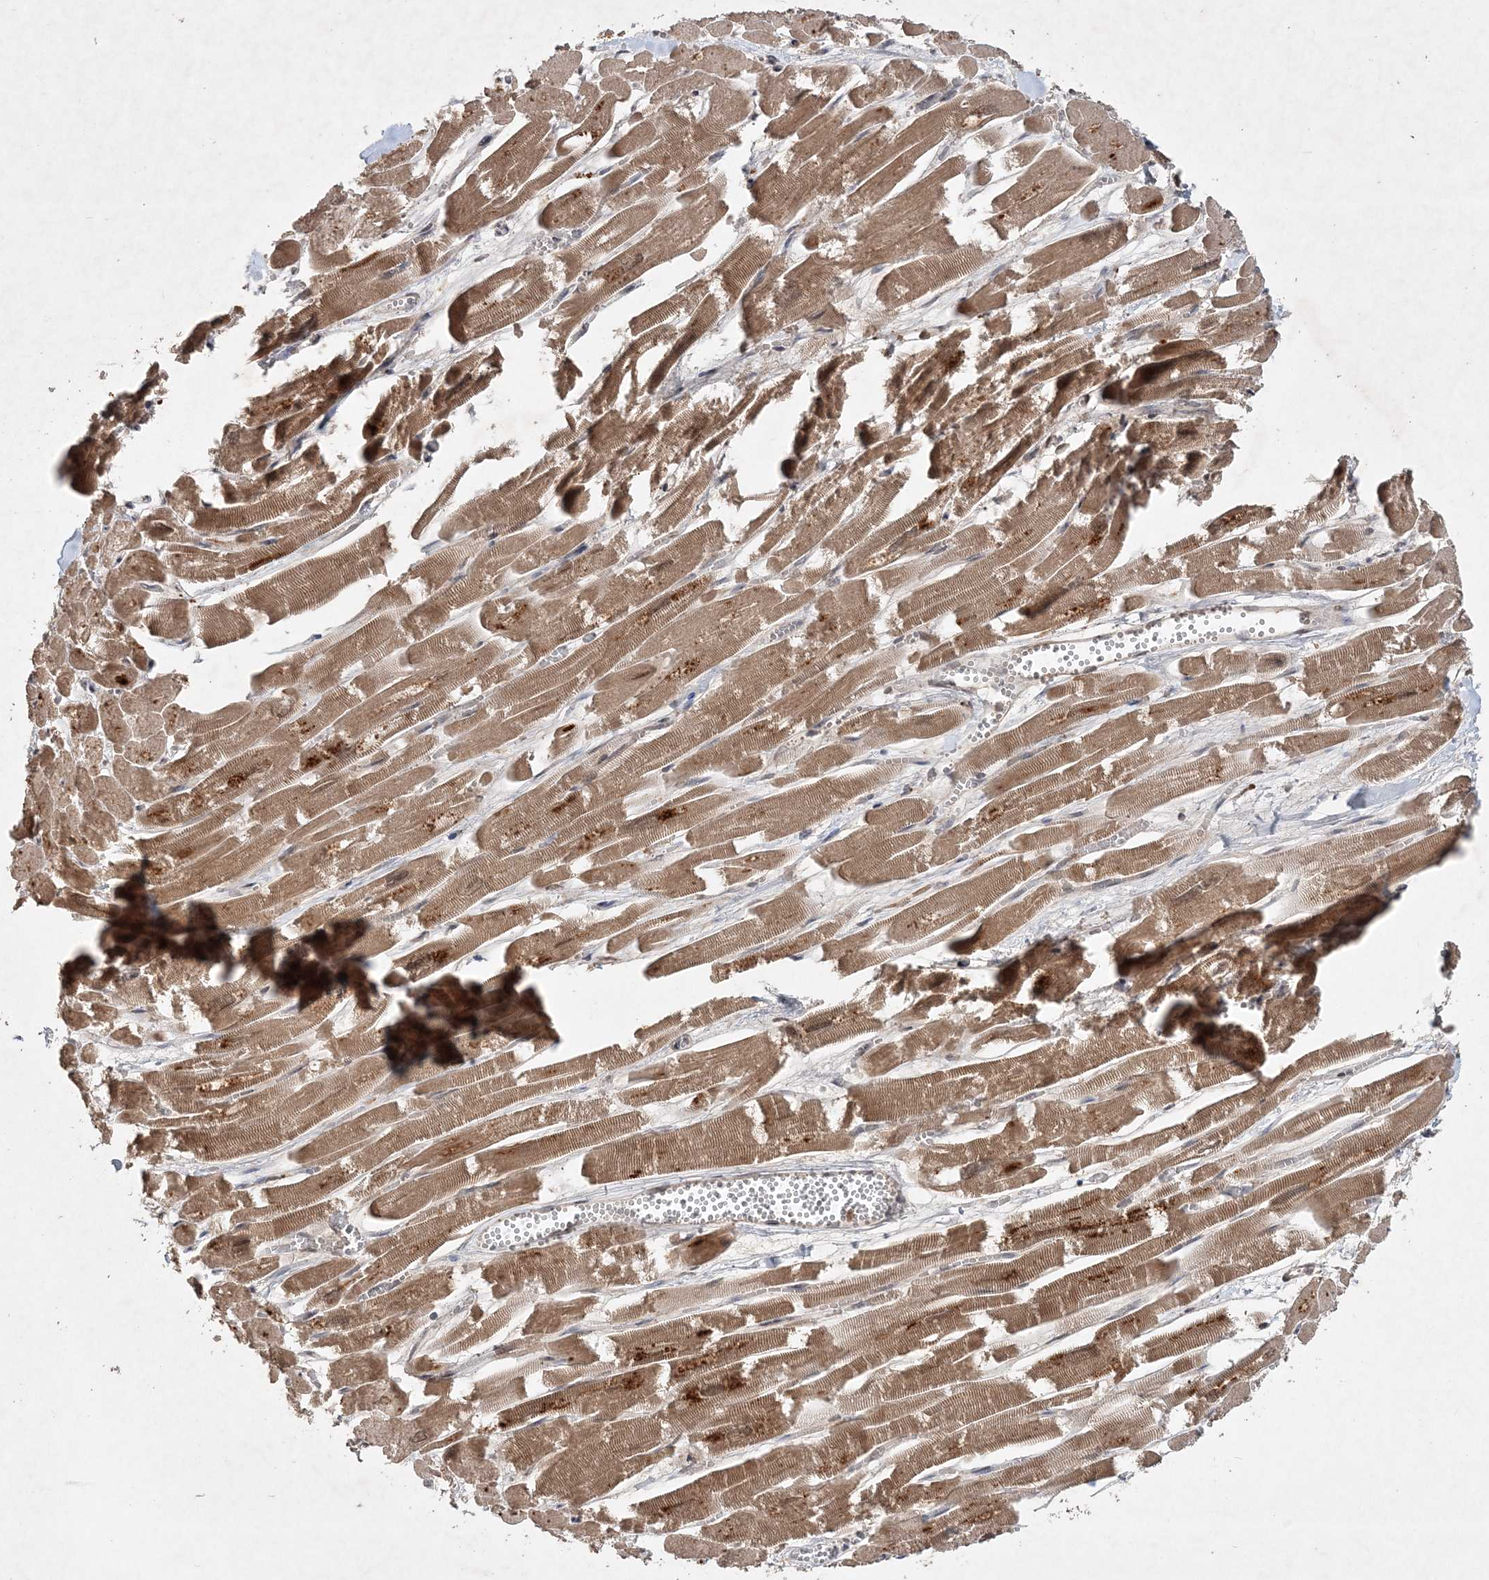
{"staining": {"intensity": "moderate", "quantity": ">75%", "location": "cytoplasmic/membranous"}, "tissue": "heart muscle", "cell_type": "Cardiomyocytes", "image_type": "normal", "snomed": [{"axis": "morphology", "description": "Normal tissue, NOS"}, {"axis": "topography", "description": "Heart"}], "caption": "Cardiomyocytes display medium levels of moderate cytoplasmic/membranous expression in approximately >75% of cells in normal human heart muscle. Nuclei are stained in blue.", "gene": "UBR3", "patient": {"sex": "male", "age": 54}}